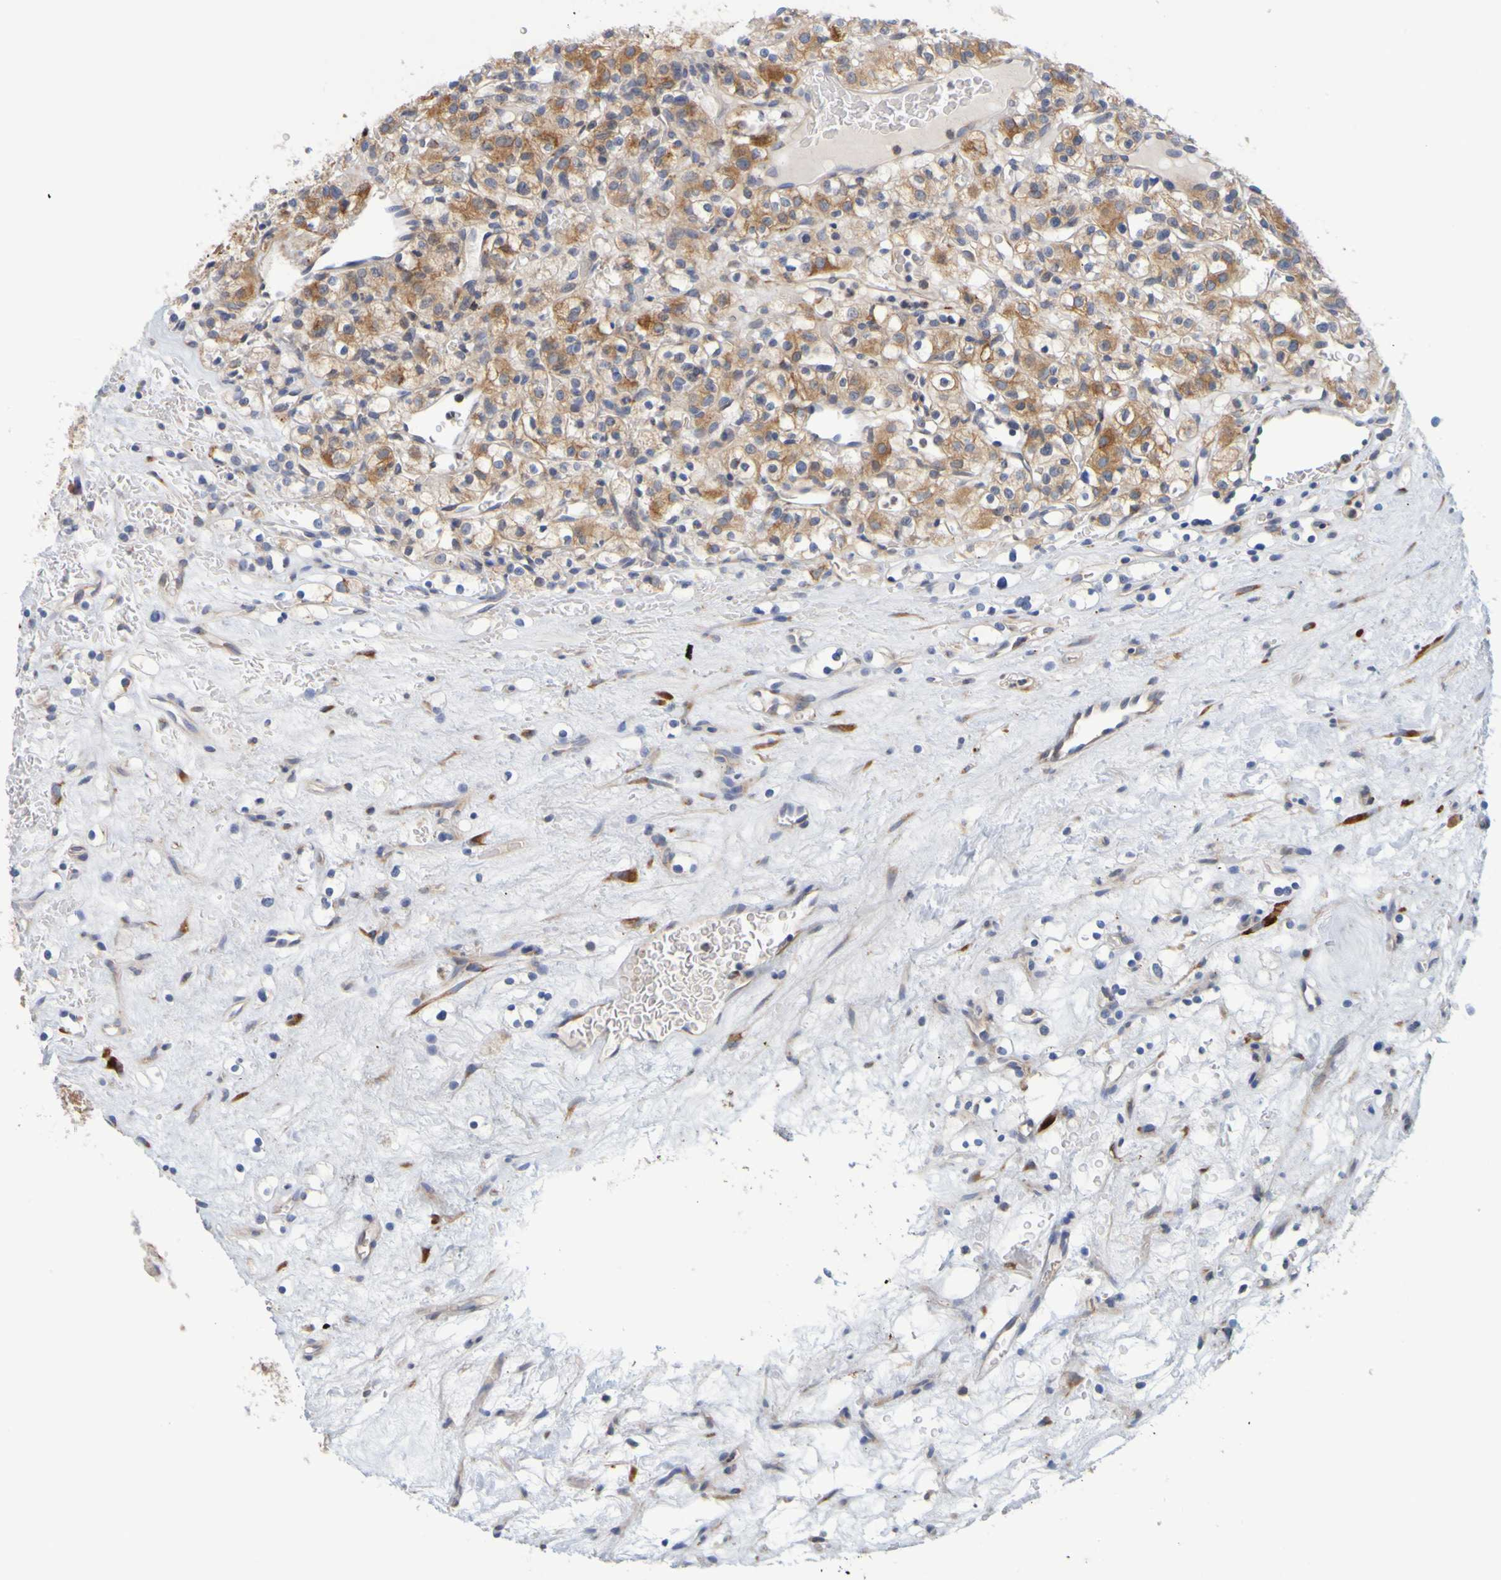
{"staining": {"intensity": "strong", "quantity": ">75%", "location": "cytoplasmic/membranous"}, "tissue": "renal cancer", "cell_type": "Tumor cells", "image_type": "cancer", "snomed": [{"axis": "morphology", "description": "Normal tissue, NOS"}, {"axis": "morphology", "description": "Adenocarcinoma, NOS"}, {"axis": "topography", "description": "Kidney"}], "caption": "Human renal cancer (adenocarcinoma) stained for a protein (brown) demonstrates strong cytoplasmic/membranous positive staining in approximately >75% of tumor cells.", "gene": "SIL1", "patient": {"sex": "female", "age": 72}}